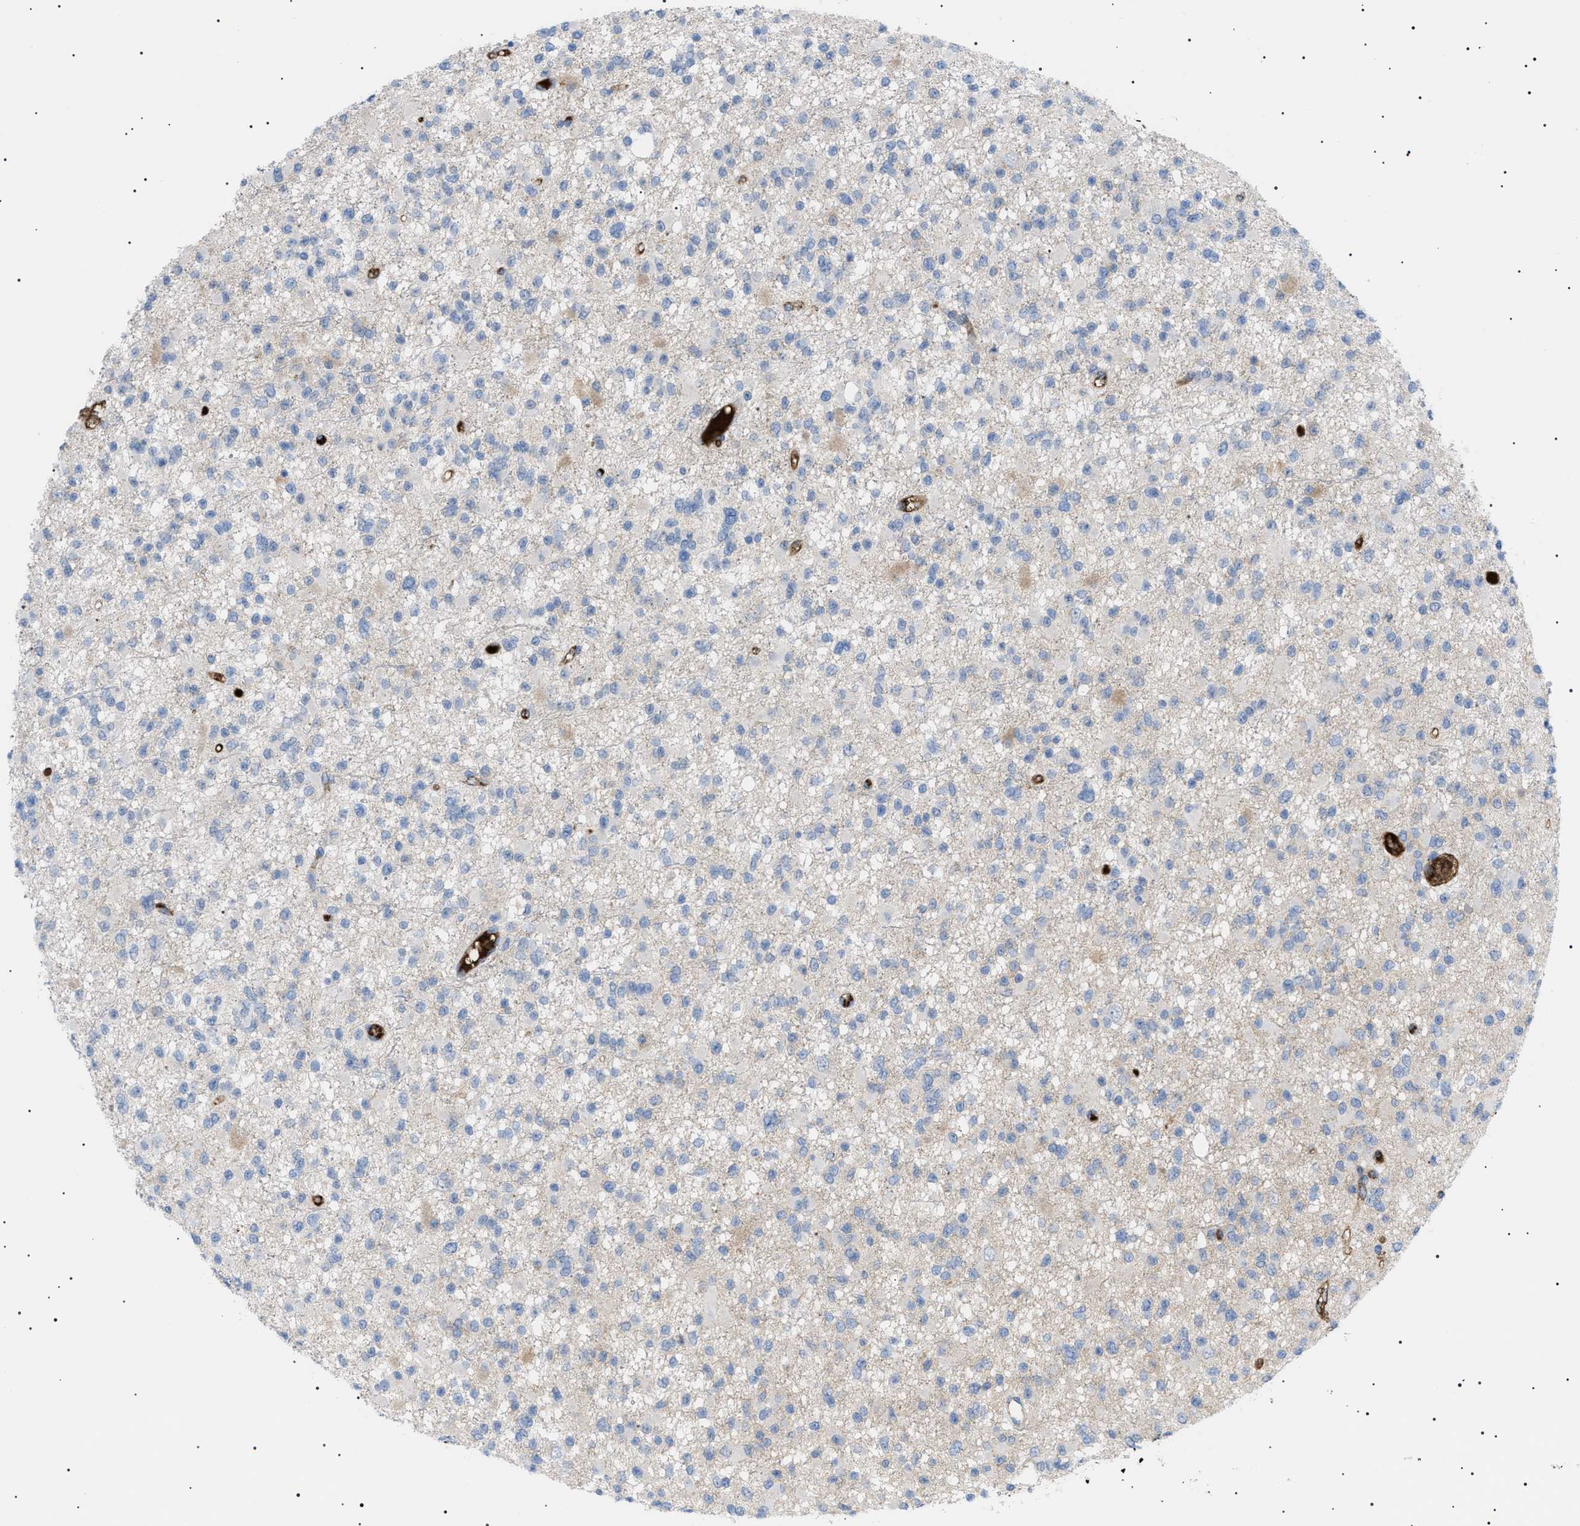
{"staining": {"intensity": "weak", "quantity": ">75%", "location": "cytoplasmic/membranous"}, "tissue": "glioma", "cell_type": "Tumor cells", "image_type": "cancer", "snomed": [{"axis": "morphology", "description": "Glioma, malignant, Low grade"}, {"axis": "topography", "description": "Brain"}], "caption": "Protein staining of malignant low-grade glioma tissue demonstrates weak cytoplasmic/membranous staining in approximately >75% of tumor cells. (Brightfield microscopy of DAB IHC at high magnification).", "gene": "LPA", "patient": {"sex": "female", "age": 22}}